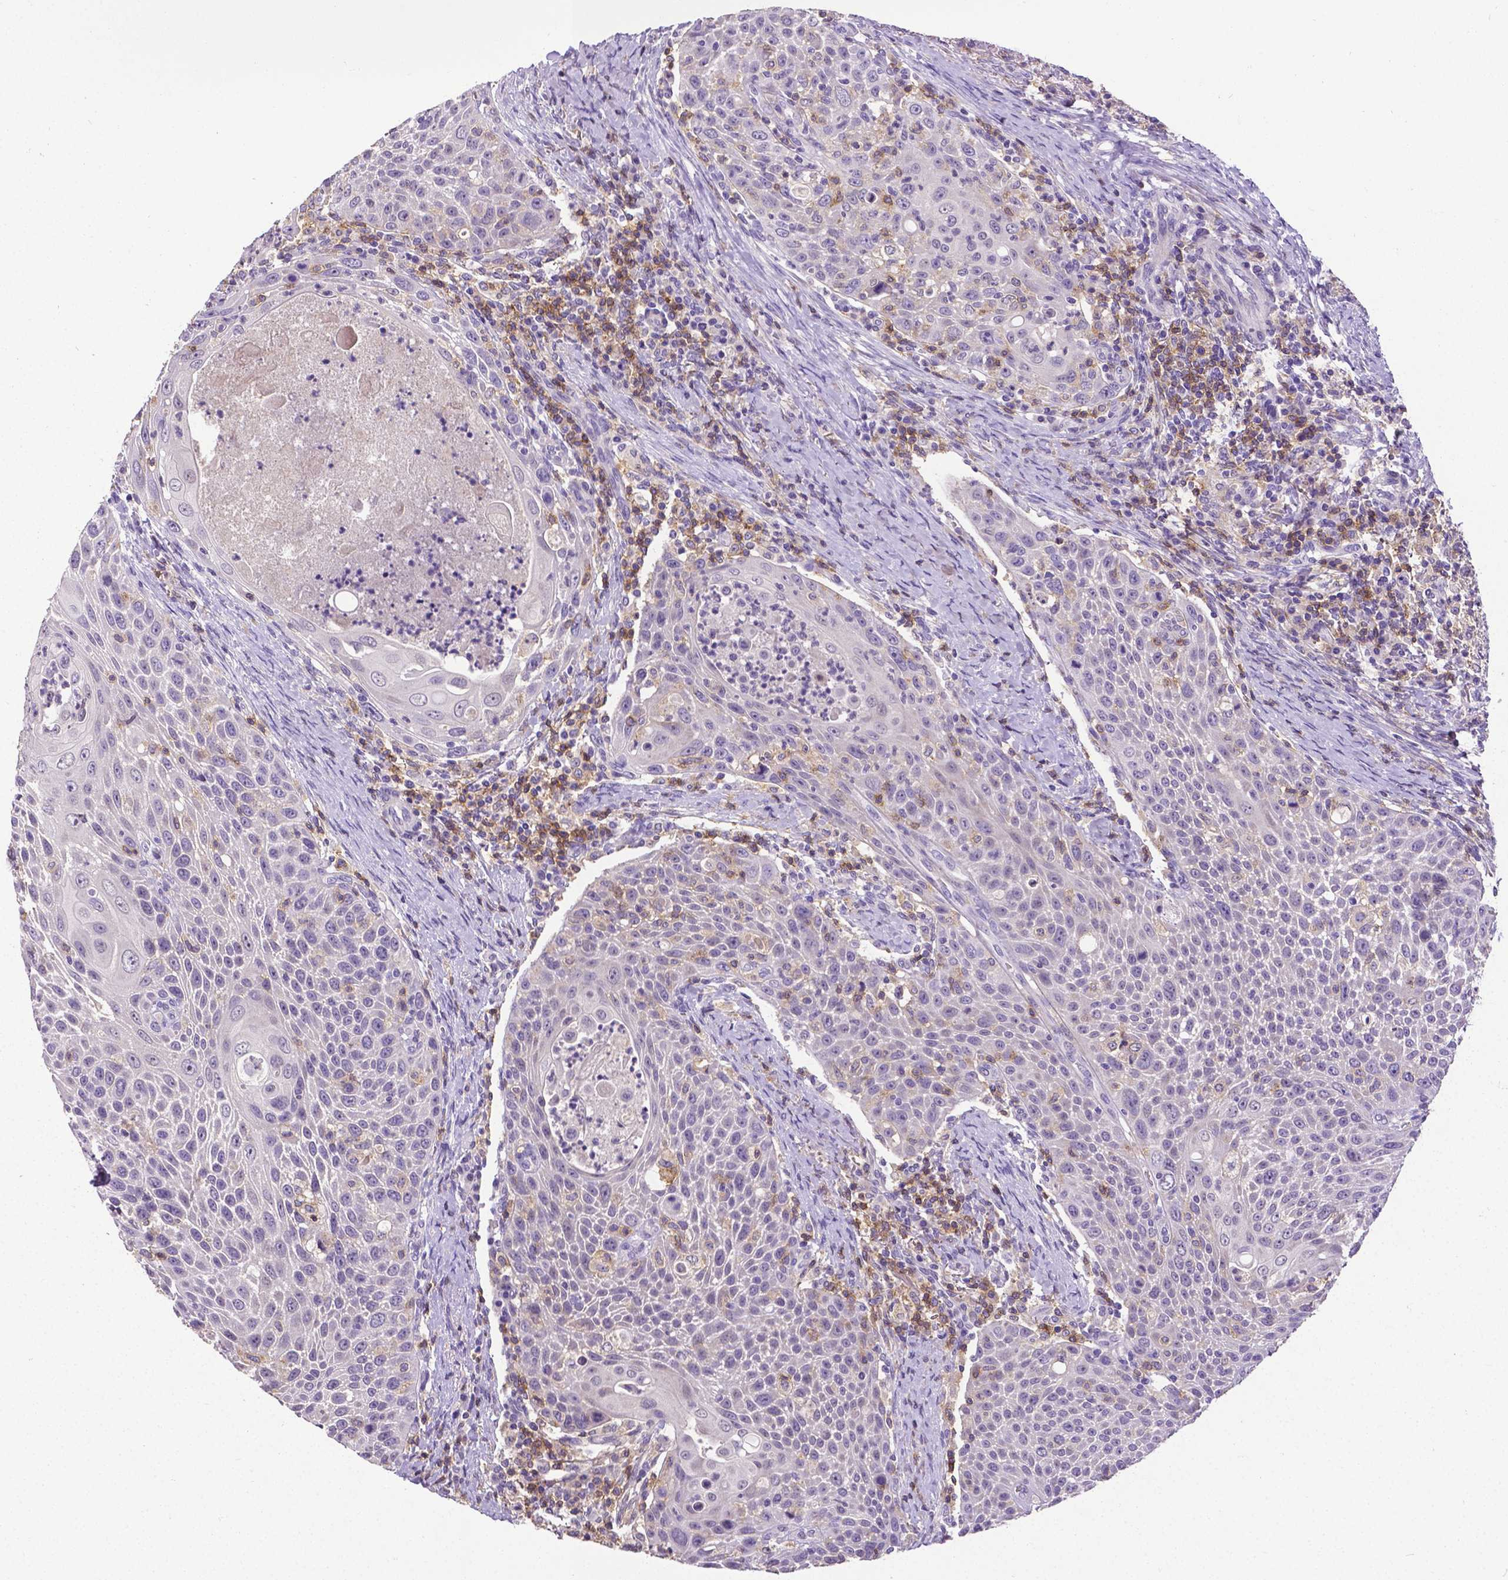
{"staining": {"intensity": "negative", "quantity": "none", "location": "none"}, "tissue": "head and neck cancer", "cell_type": "Tumor cells", "image_type": "cancer", "snomed": [{"axis": "morphology", "description": "Squamous cell carcinoma, NOS"}, {"axis": "topography", "description": "Head-Neck"}], "caption": "This is an IHC image of squamous cell carcinoma (head and neck). There is no positivity in tumor cells.", "gene": "CD4", "patient": {"sex": "male", "age": 69}}